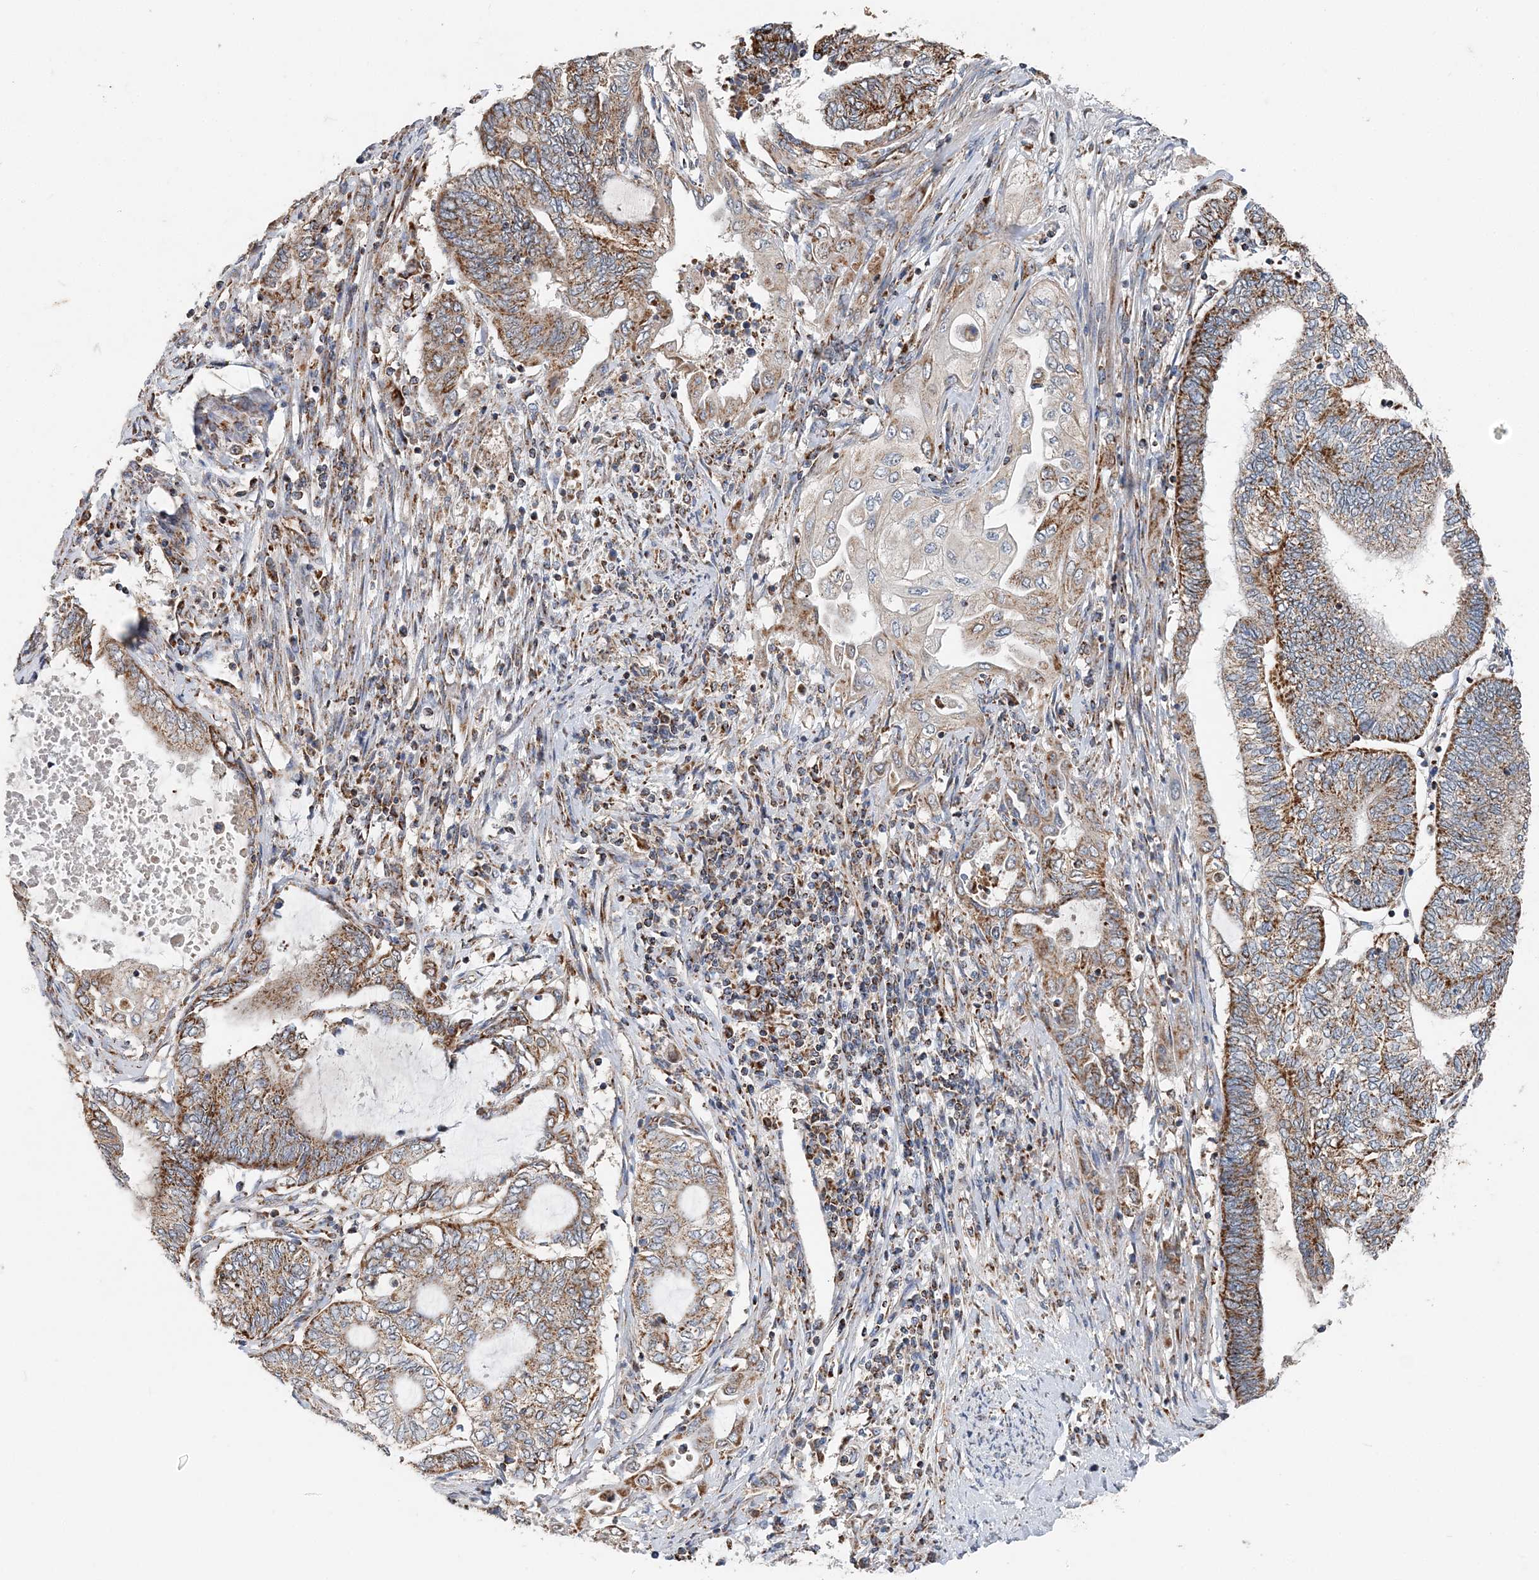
{"staining": {"intensity": "moderate", "quantity": ">75%", "location": "cytoplasmic/membranous"}, "tissue": "endometrial cancer", "cell_type": "Tumor cells", "image_type": "cancer", "snomed": [{"axis": "morphology", "description": "Adenocarcinoma, NOS"}, {"axis": "topography", "description": "Uterus"}, {"axis": "topography", "description": "Endometrium"}], "caption": "High-magnification brightfield microscopy of endometrial adenocarcinoma stained with DAB (brown) and counterstained with hematoxylin (blue). tumor cells exhibit moderate cytoplasmic/membranous expression is seen in about>75% of cells.", "gene": "SPRY2", "patient": {"sex": "female", "age": 70}}